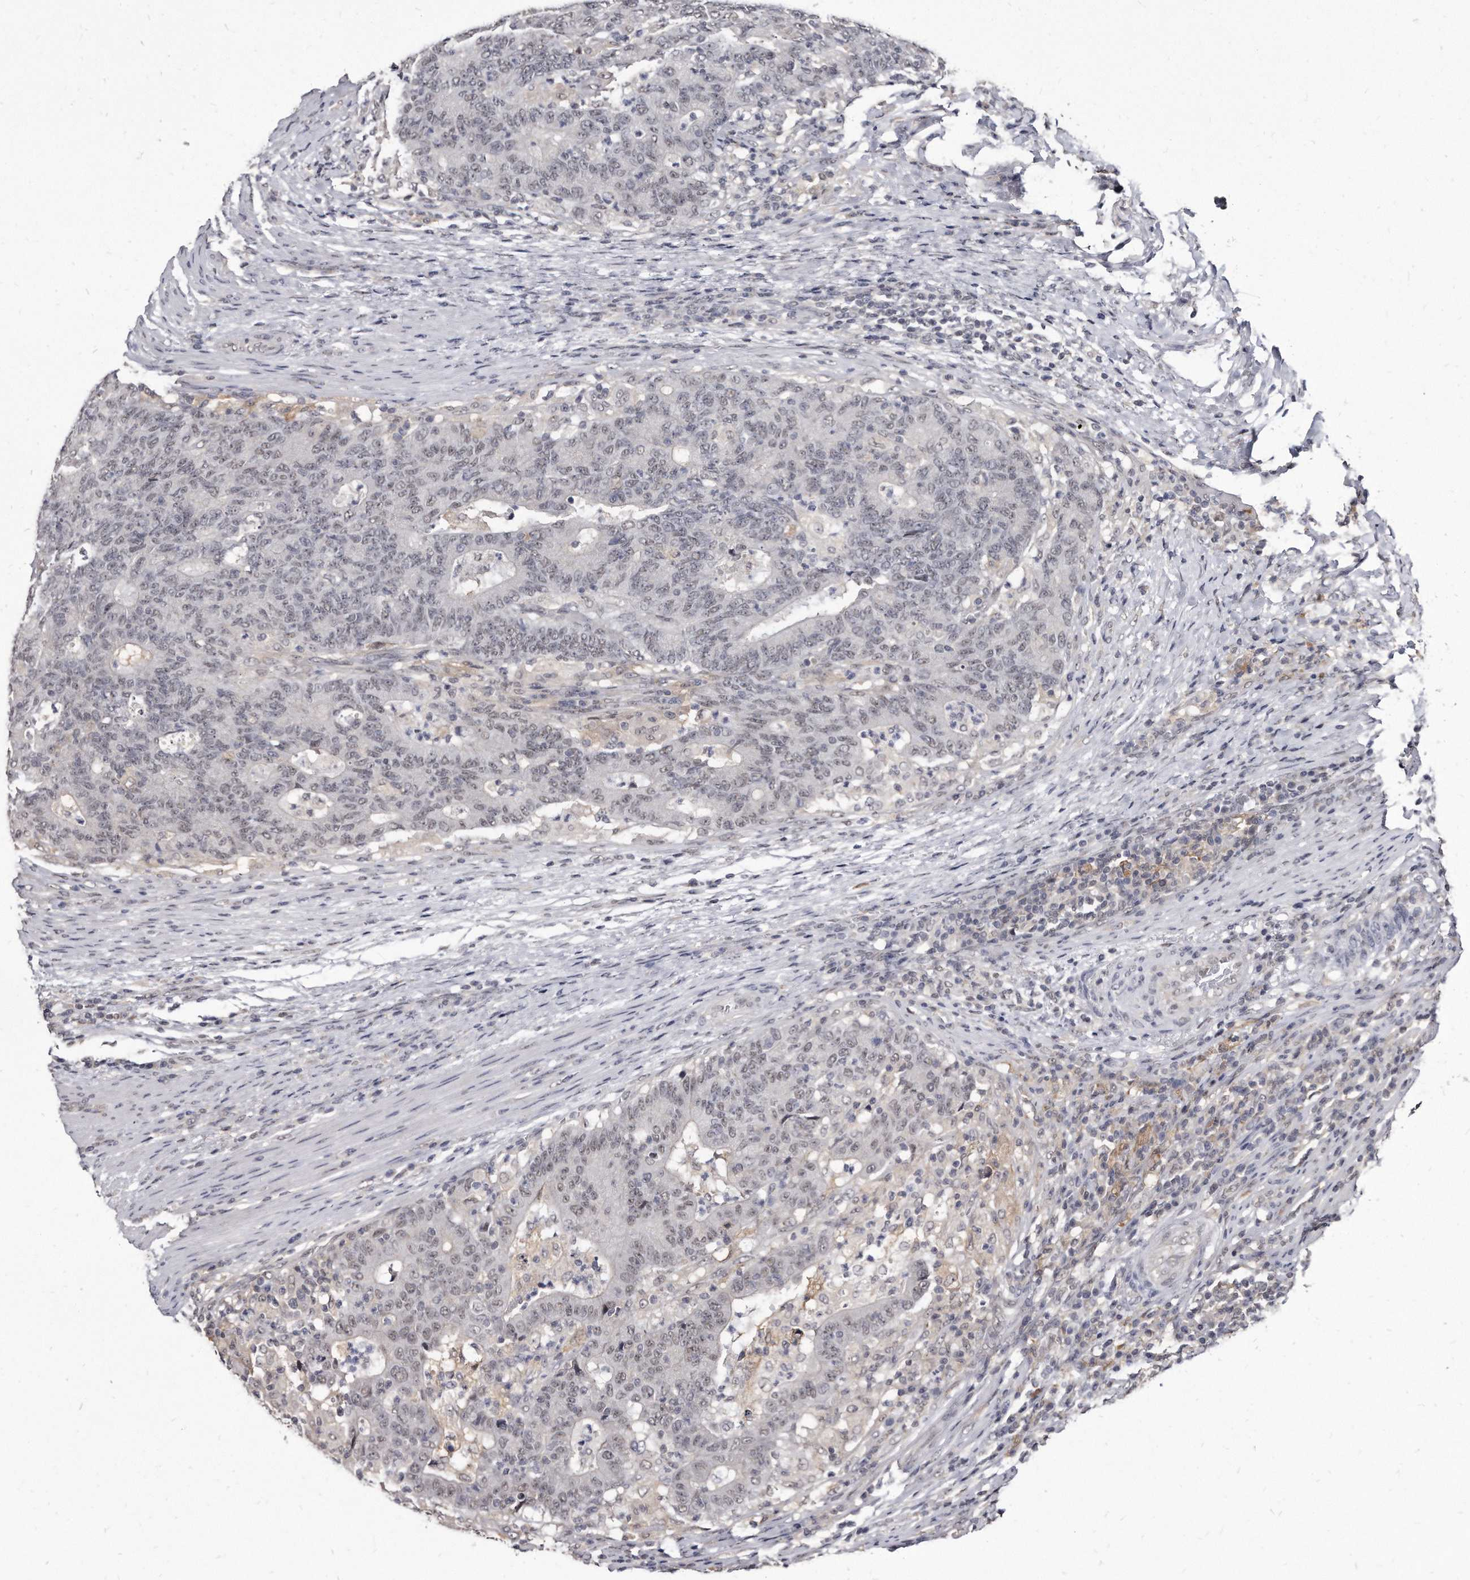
{"staining": {"intensity": "negative", "quantity": "none", "location": "none"}, "tissue": "colorectal cancer", "cell_type": "Tumor cells", "image_type": "cancer", "snomed": [{"axis": "morphology", "description": "Normal tissue, NOS"}, {"axis": "morphology", "description": "Adenocarcinoma, NOS"}, {"axis": "topography", "description": "Colon"}], "caption": "This is an immunohistochemistry image of colorectal adenocarcinoma. There is no staining in tumor cells.", "gene": "KLHDC3", "patient": {"sex": "female", "age": 75}}